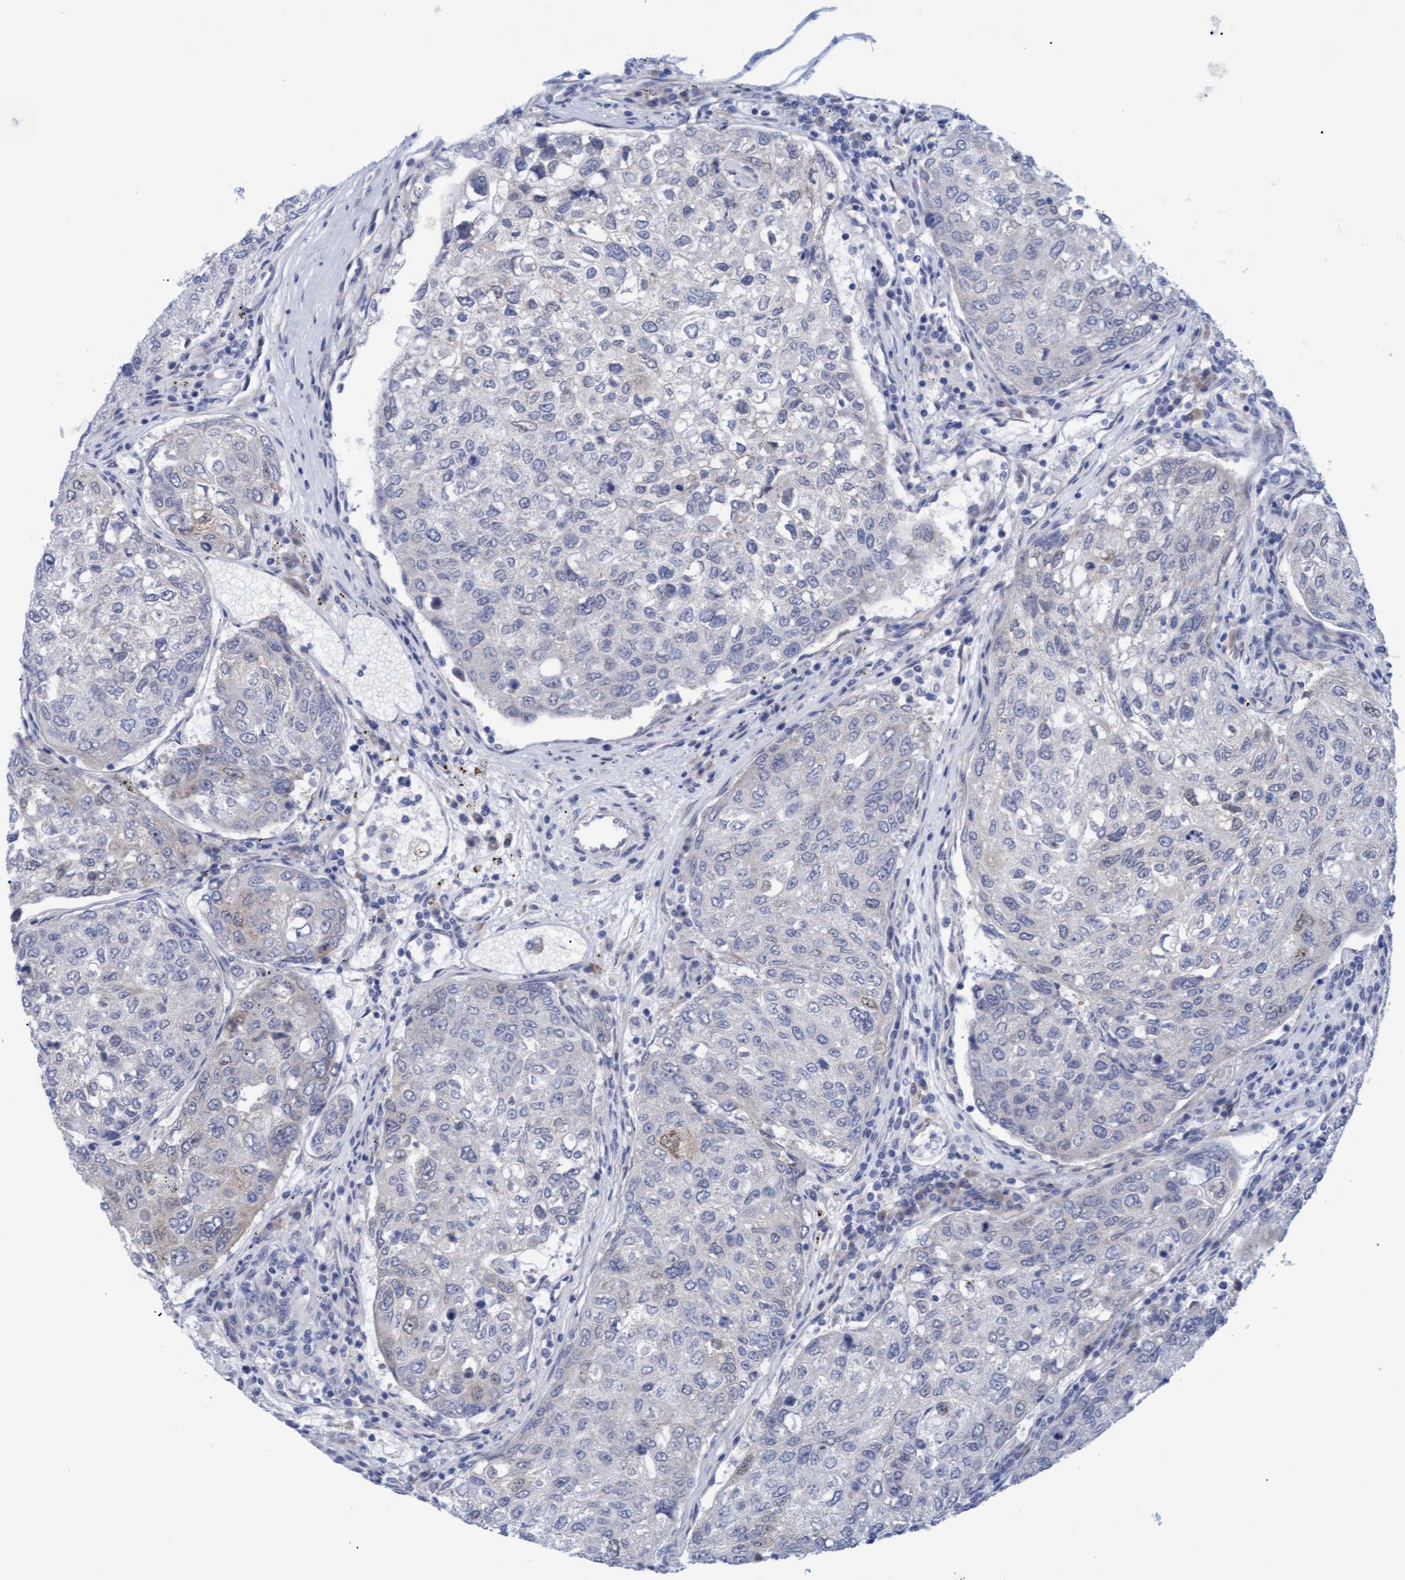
{"staining": {"intensity": "negative", "quantity": "none", "location": "none"}, "tissue": "urothelial cancer", "cell_type": "Tumor cells", "image_type": "cancer", "snomed": [{"axis": "morphology", "description": "Urothelial carcinoma, High grade"}, {"axis": "topography", "description": "Lymph node"}, {"axis": "topography", "description": "Urinary bladder"}], "caption": "Tumor cells are negative for protein expression in human high-grade urothelial carcinoma.", "gene": "STXBP1", "patient": {"sex": "male", "age": 51}}